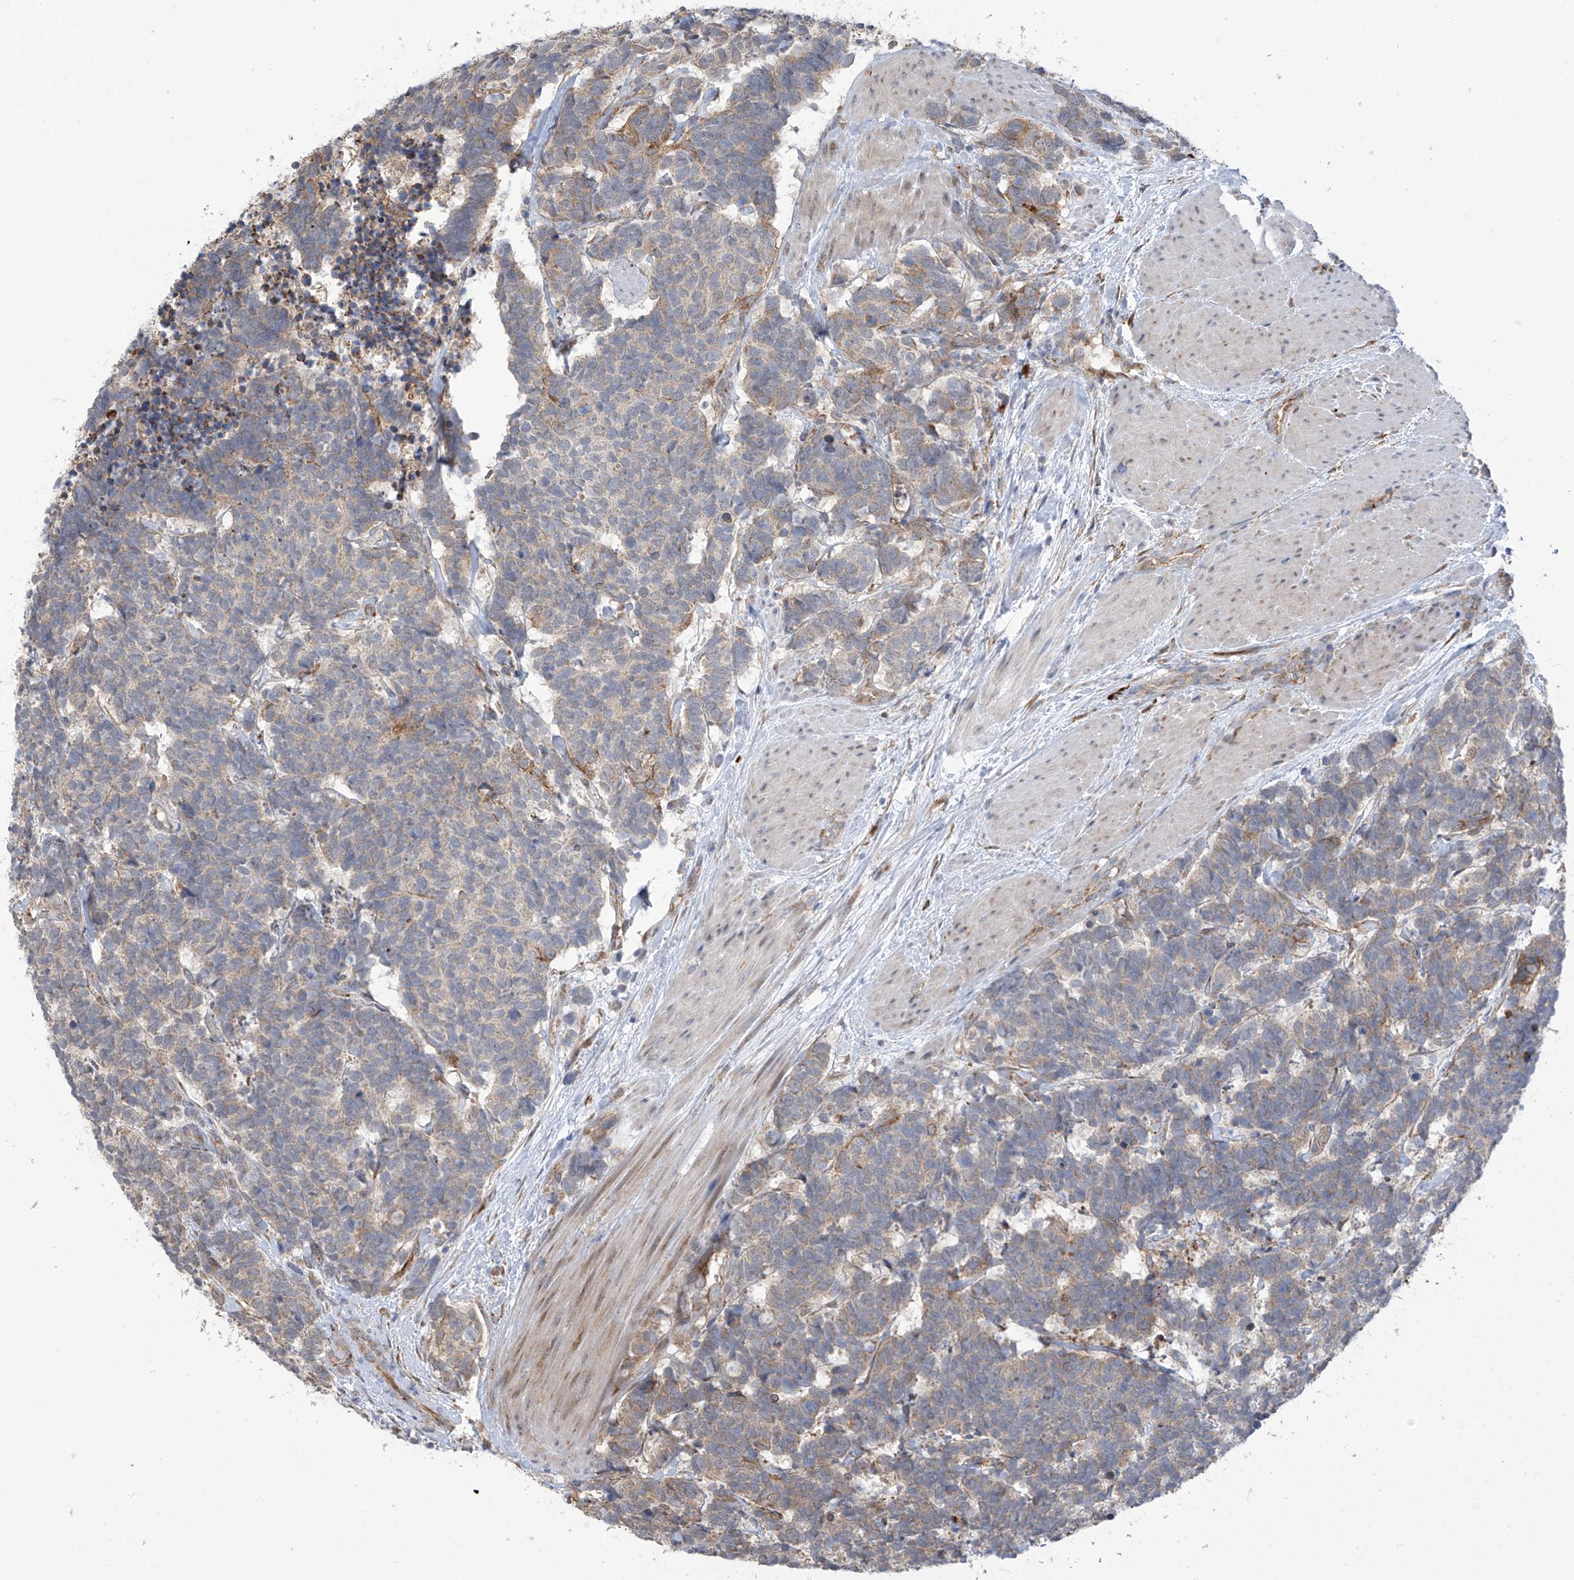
{"staining": {"intensity": "weak", "quantity": "<25%", "location": "cytoplasmic/membranous"}, "tissue": "carcinoid", "cell_type": "Tumor cells", "image_type": "cancer", "snomed": [{"axis": "morphology", "description": "Carcinoma, NOS"}, {"axis": "morphology", "description": "Carcinoid, malignant, NOS"}, {"axis": "topography", "description": "Urinary bladder"}], "caption": "High magnification brightfield microscopy of malignant carcinoid stained with DAB (brown) and counterstained with hematoxylin (blue): tumor cells show no significant staining.", "gene": "KIAA1522", "patient": {"sex": "male", "age": 57}}